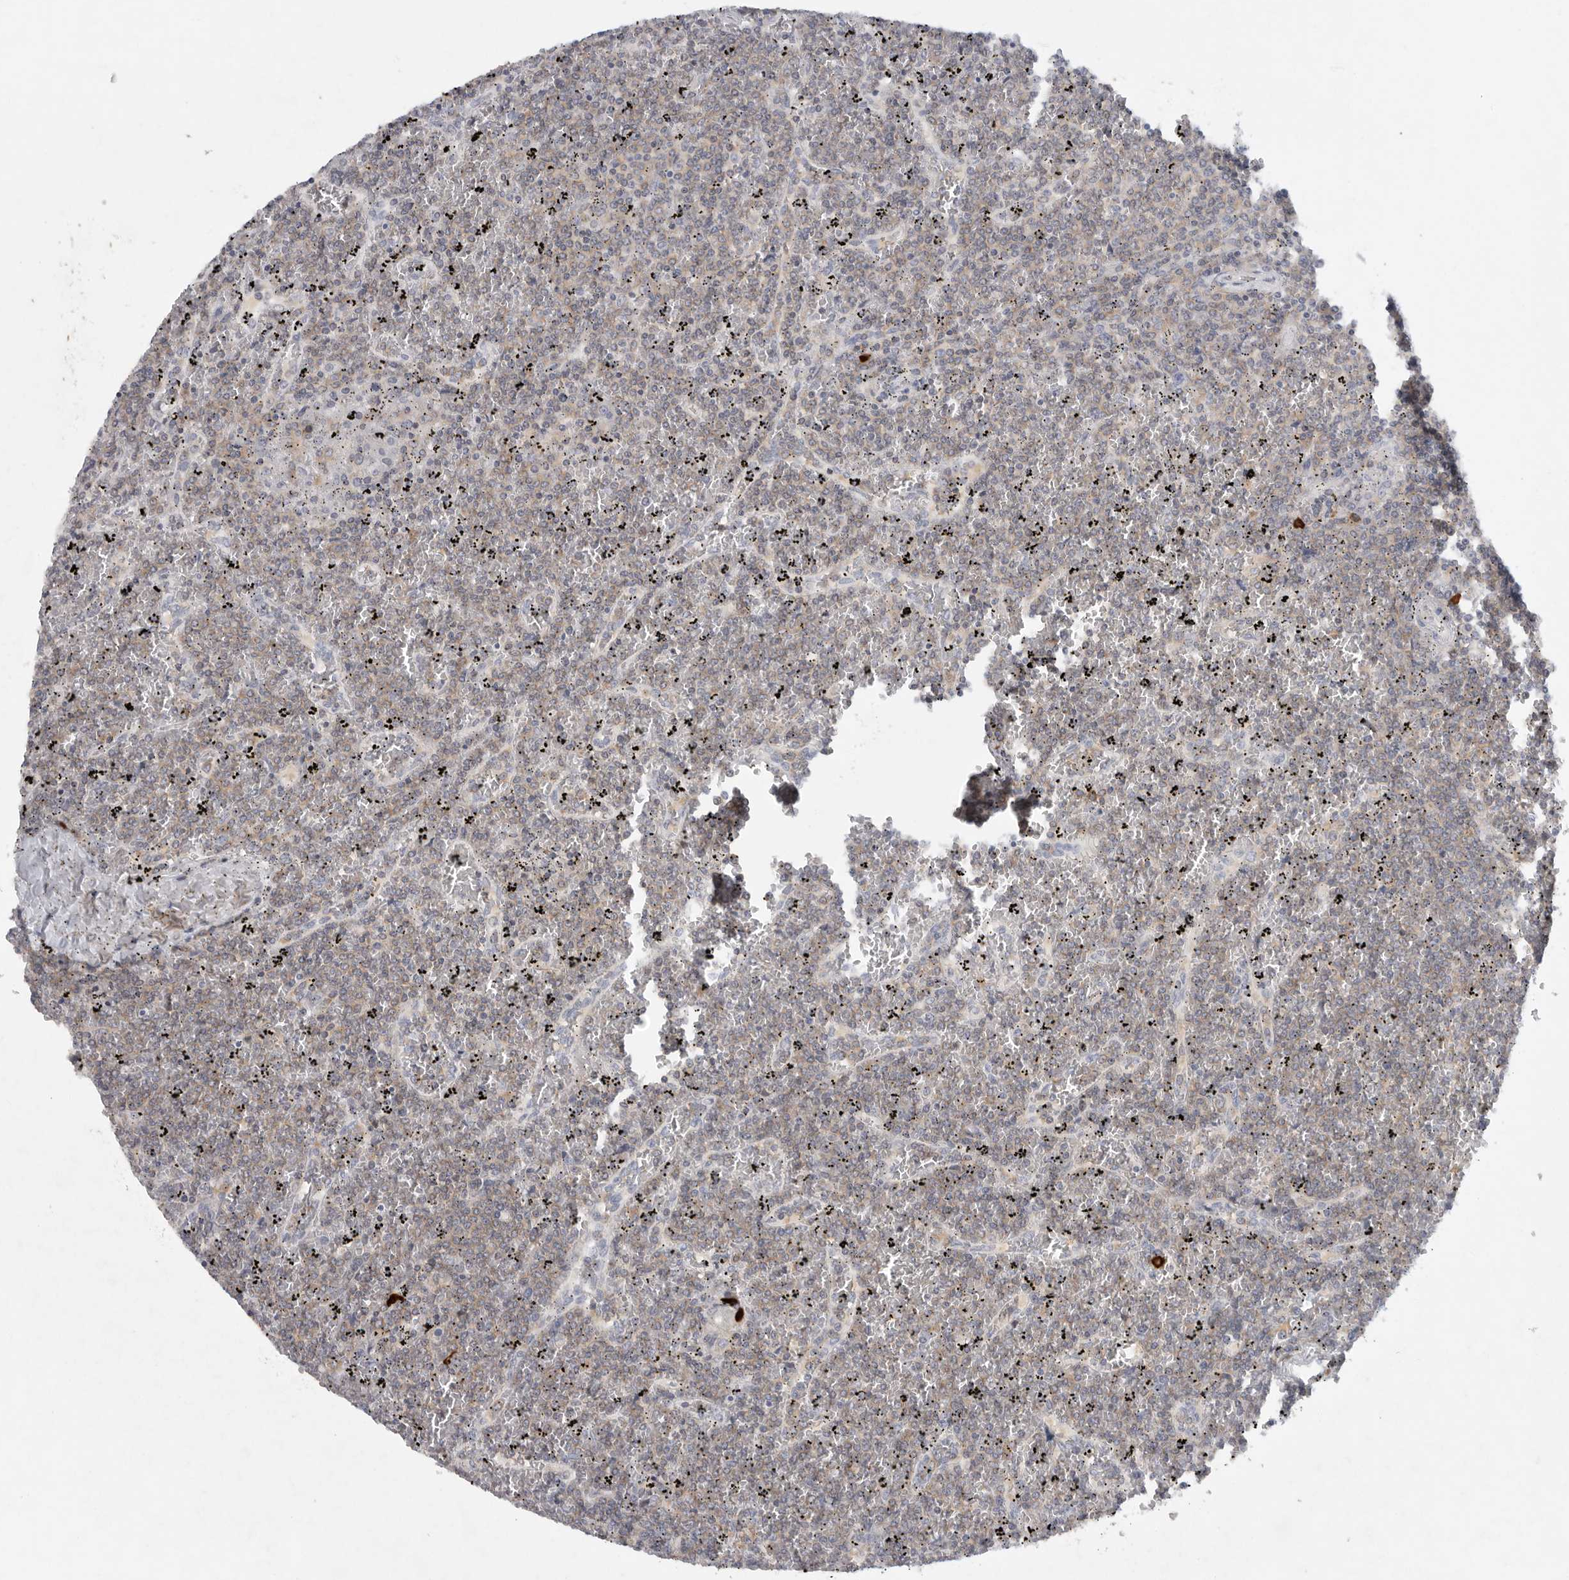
{"staining": {"intensity": "weak", "quantity": "25%-75%", "location": "cytoplasmic/membranous"}, "tissue": "lymphoma", "cell_type": "Tumor cells", "image_type": "cancer", "snomed": [{"axis": "morphology", "description": "Malignant lymphoma, non-Hodgkin's type, Low grade"}, {"axis": "topography", "description": "Spleen"}], "caption": "This is a histology image of IHC staining of low-grade malignant lymphoma, non-Hodgkin's type, which shows weak staining in the cytoplasmic/membranous of tumor cells.", "gene": "TMEM69", "patient": {"sex": "female", "age": 19}}